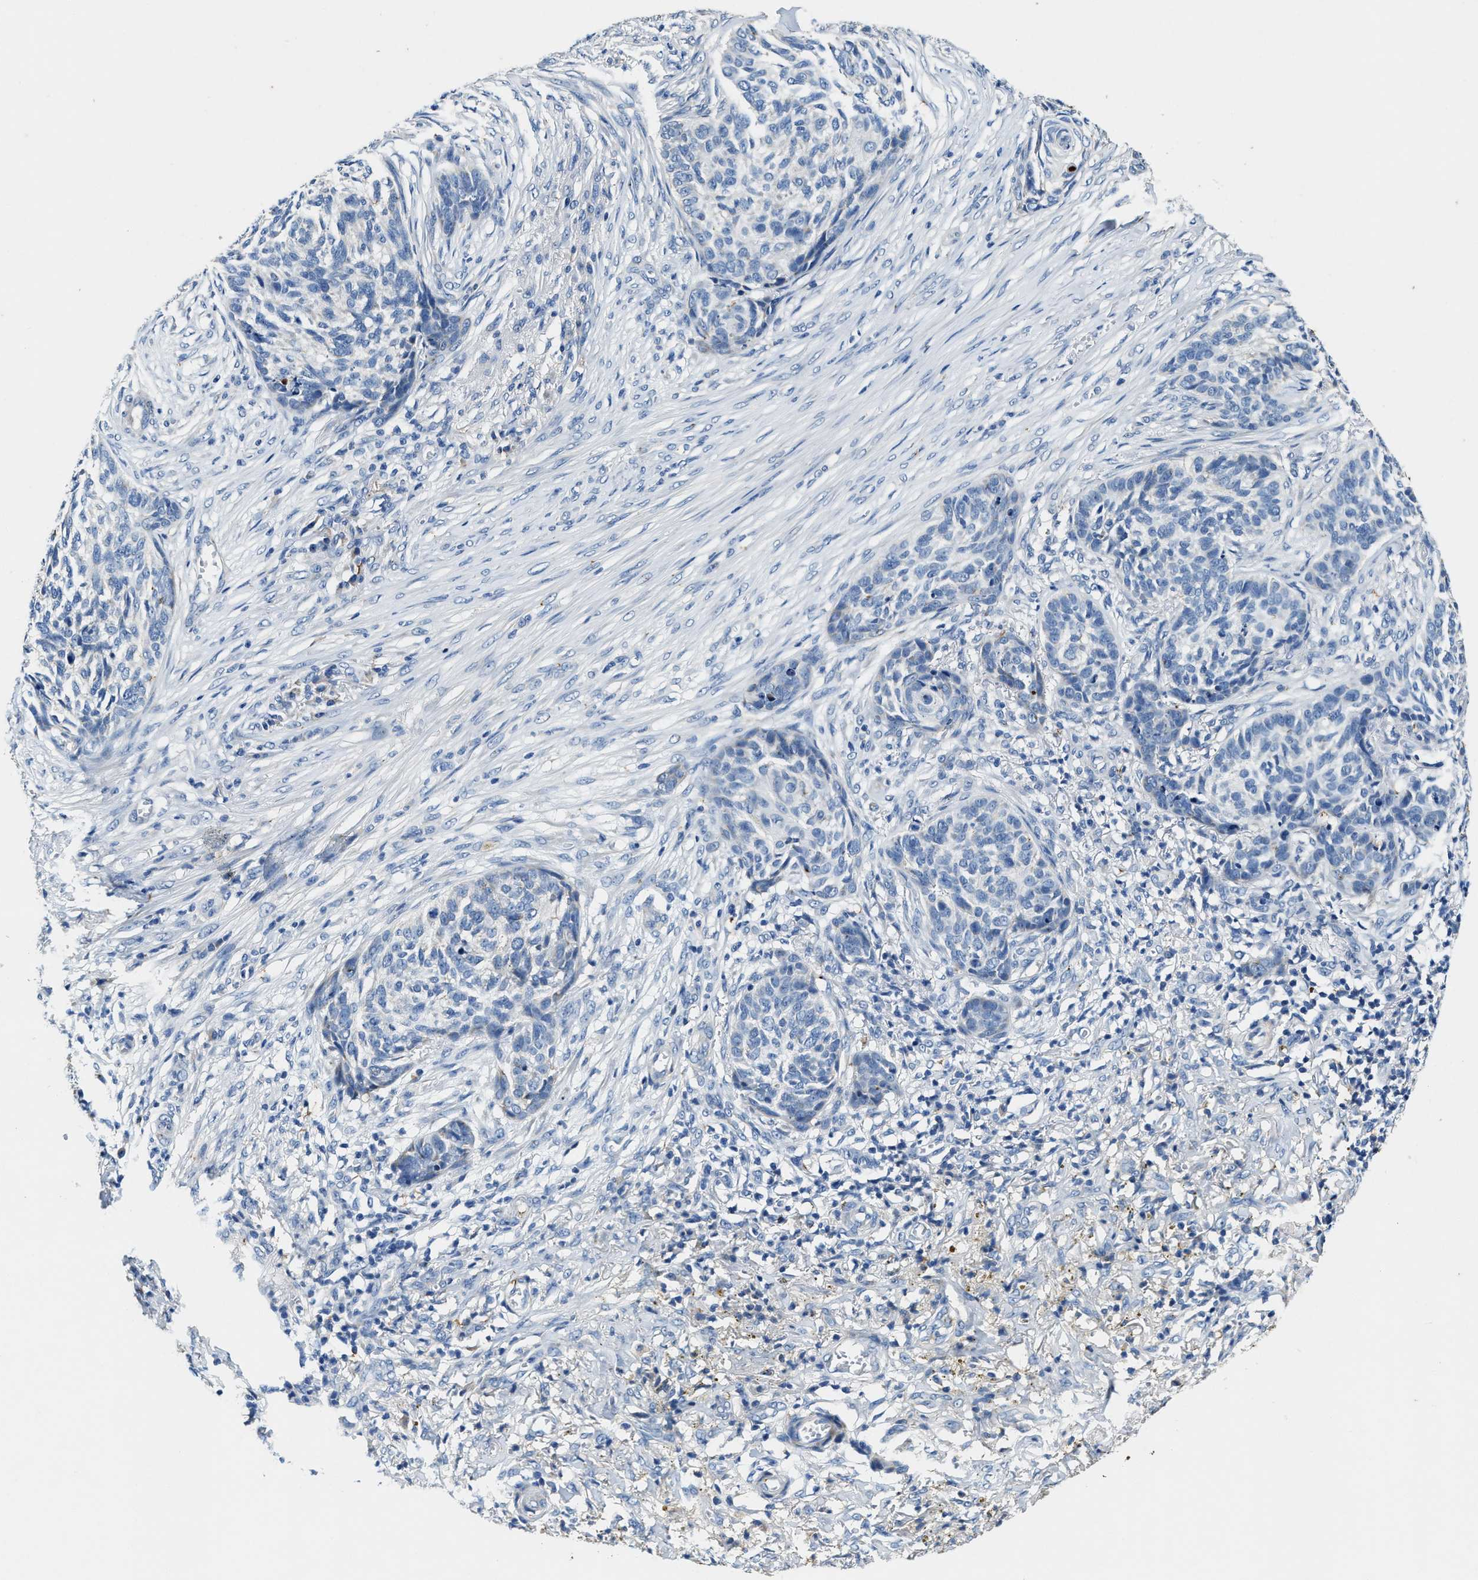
{"staining": {"intensity": "negative", "quantity": "none", "location": "none"}, "tissue": "skin cancer", "cell_type": "Tumor cells", "image_type": "cancer", "snomed": [{"axis": "morphology", "description": "Basal cell carcinoma"}, {"axis": "topography", "description": "Skin"}], "caption": "Tumor cells are negative for protein expression in human skin basal cell carcinoma. (DAB (3,3'-diaminobenzidine) immunohistochemistry, high magnification).", "gene": "SLC25A25", "patient": {"sex": "male", "age": 85}}